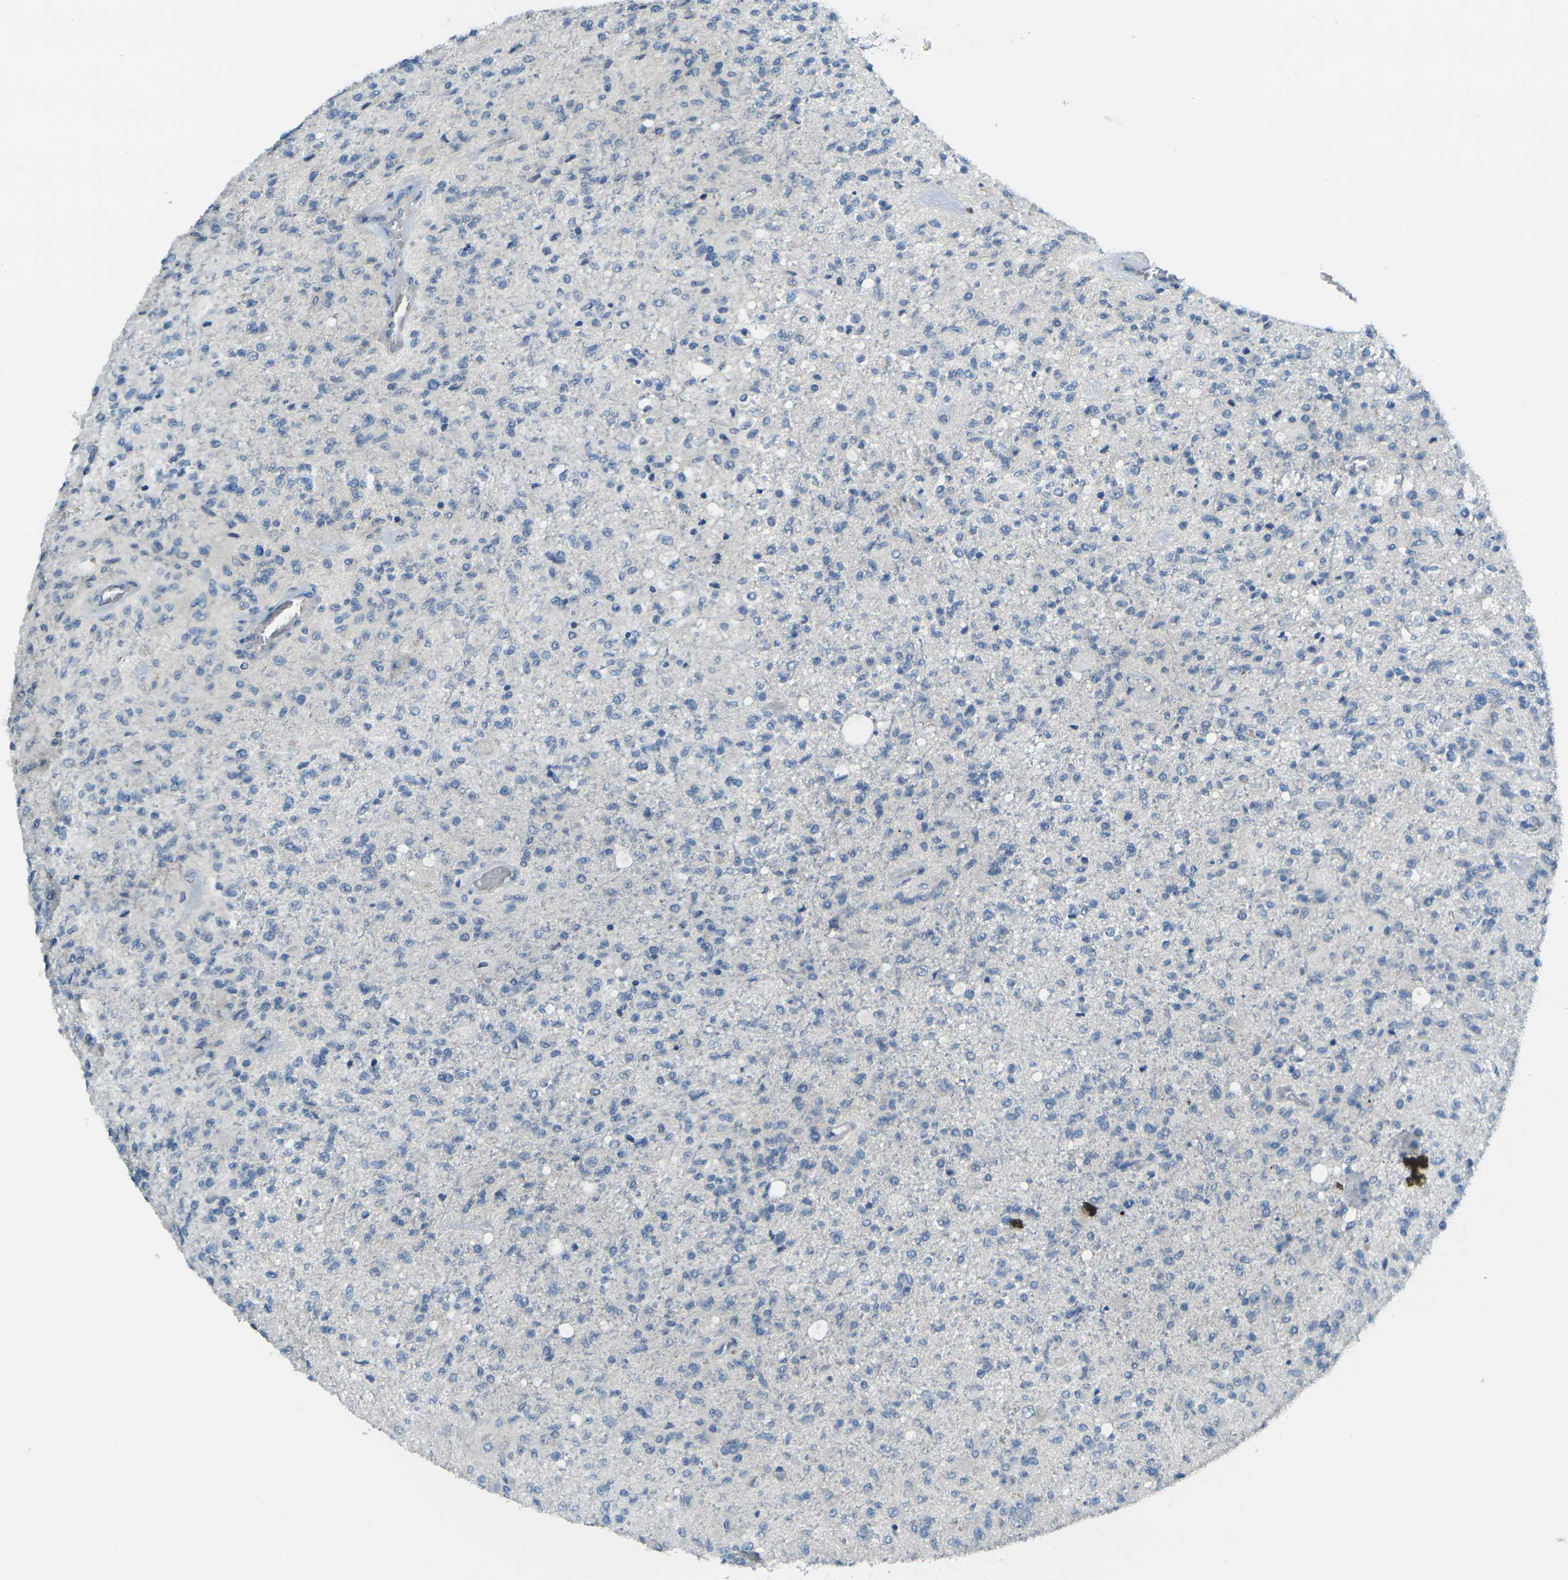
{"staining": {"intensity": "negative", "quantity": "none", "location": "none"}, "tissue": "glioma", "cell_type": "Tumor cells", "image_type": "cancer", "snomed": [{"axis": "morphology", "description": "Normal tissue, NOS"}, {"axis": "morphology", "description": "Glioma, malignant, High grade"}, {"axis": "topography", "description": "Cerebral cortex"}], "caption": "A high-resolution micrograph shows immunohistochemistry (IHC) staining of glioma, which shows no significant staining in tumor cells.", "gene": "RHBDD1", "patient": {"sex": "male", "age": 77}}